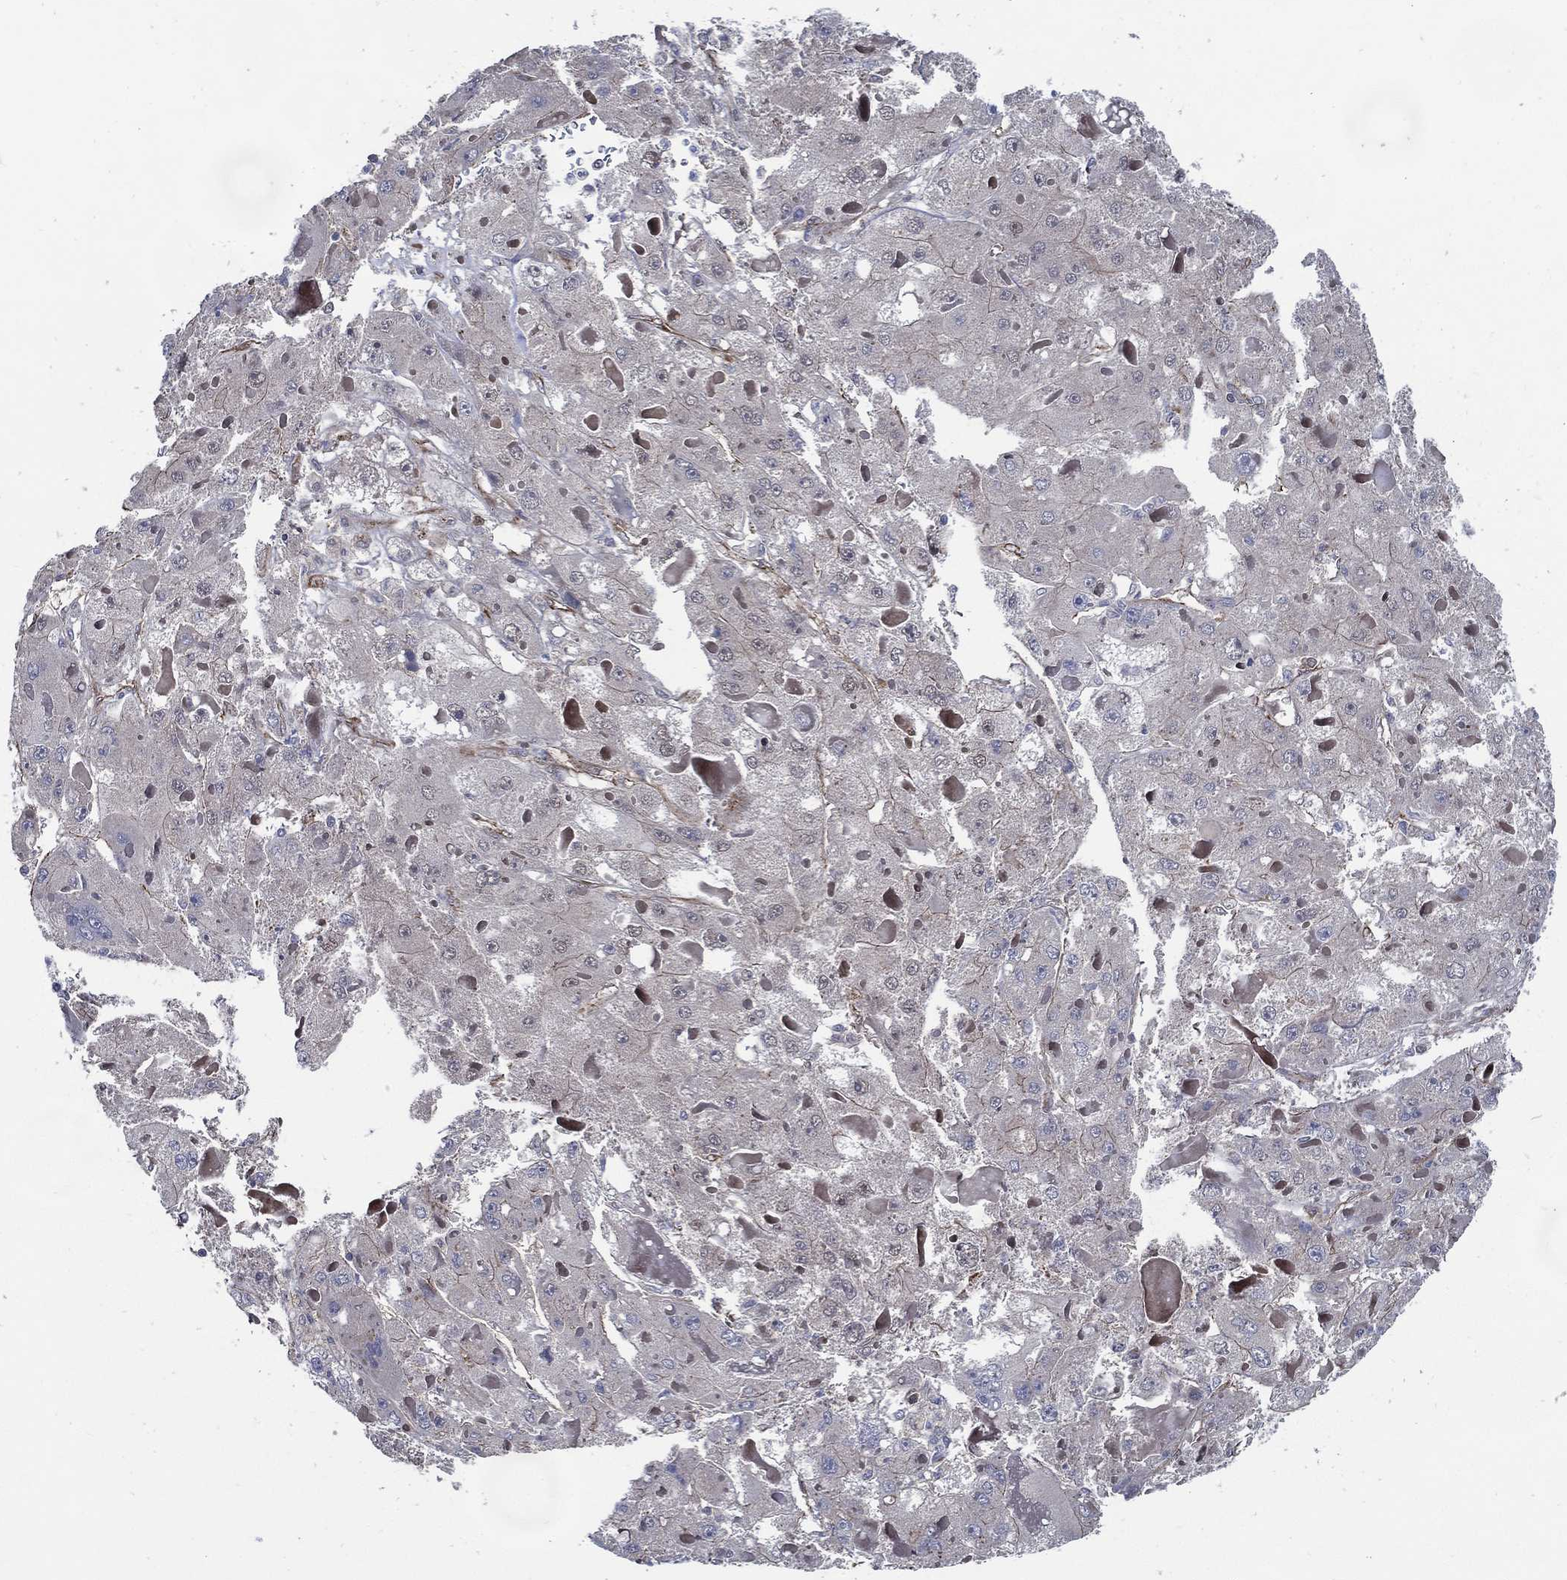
{"staining": {"intensity": "negative", "quantity": "none", "location": "none"}, "tissue": "liver cancer", "cell_type": "Tumor cells", "image_type": "cancer", "snomed": [{"axis": "morphology", "description": "Carcinoma, Hepatocellular, NOS"}, {"axis": "topography", "description": "Liver"}], "caption": "The image demonstrates no staining of tumor cells in liver cancer (hepatocellular carcinoma).", "gene": "ARHGAP11A", "patient": {"sex": "female", "age": 73}}